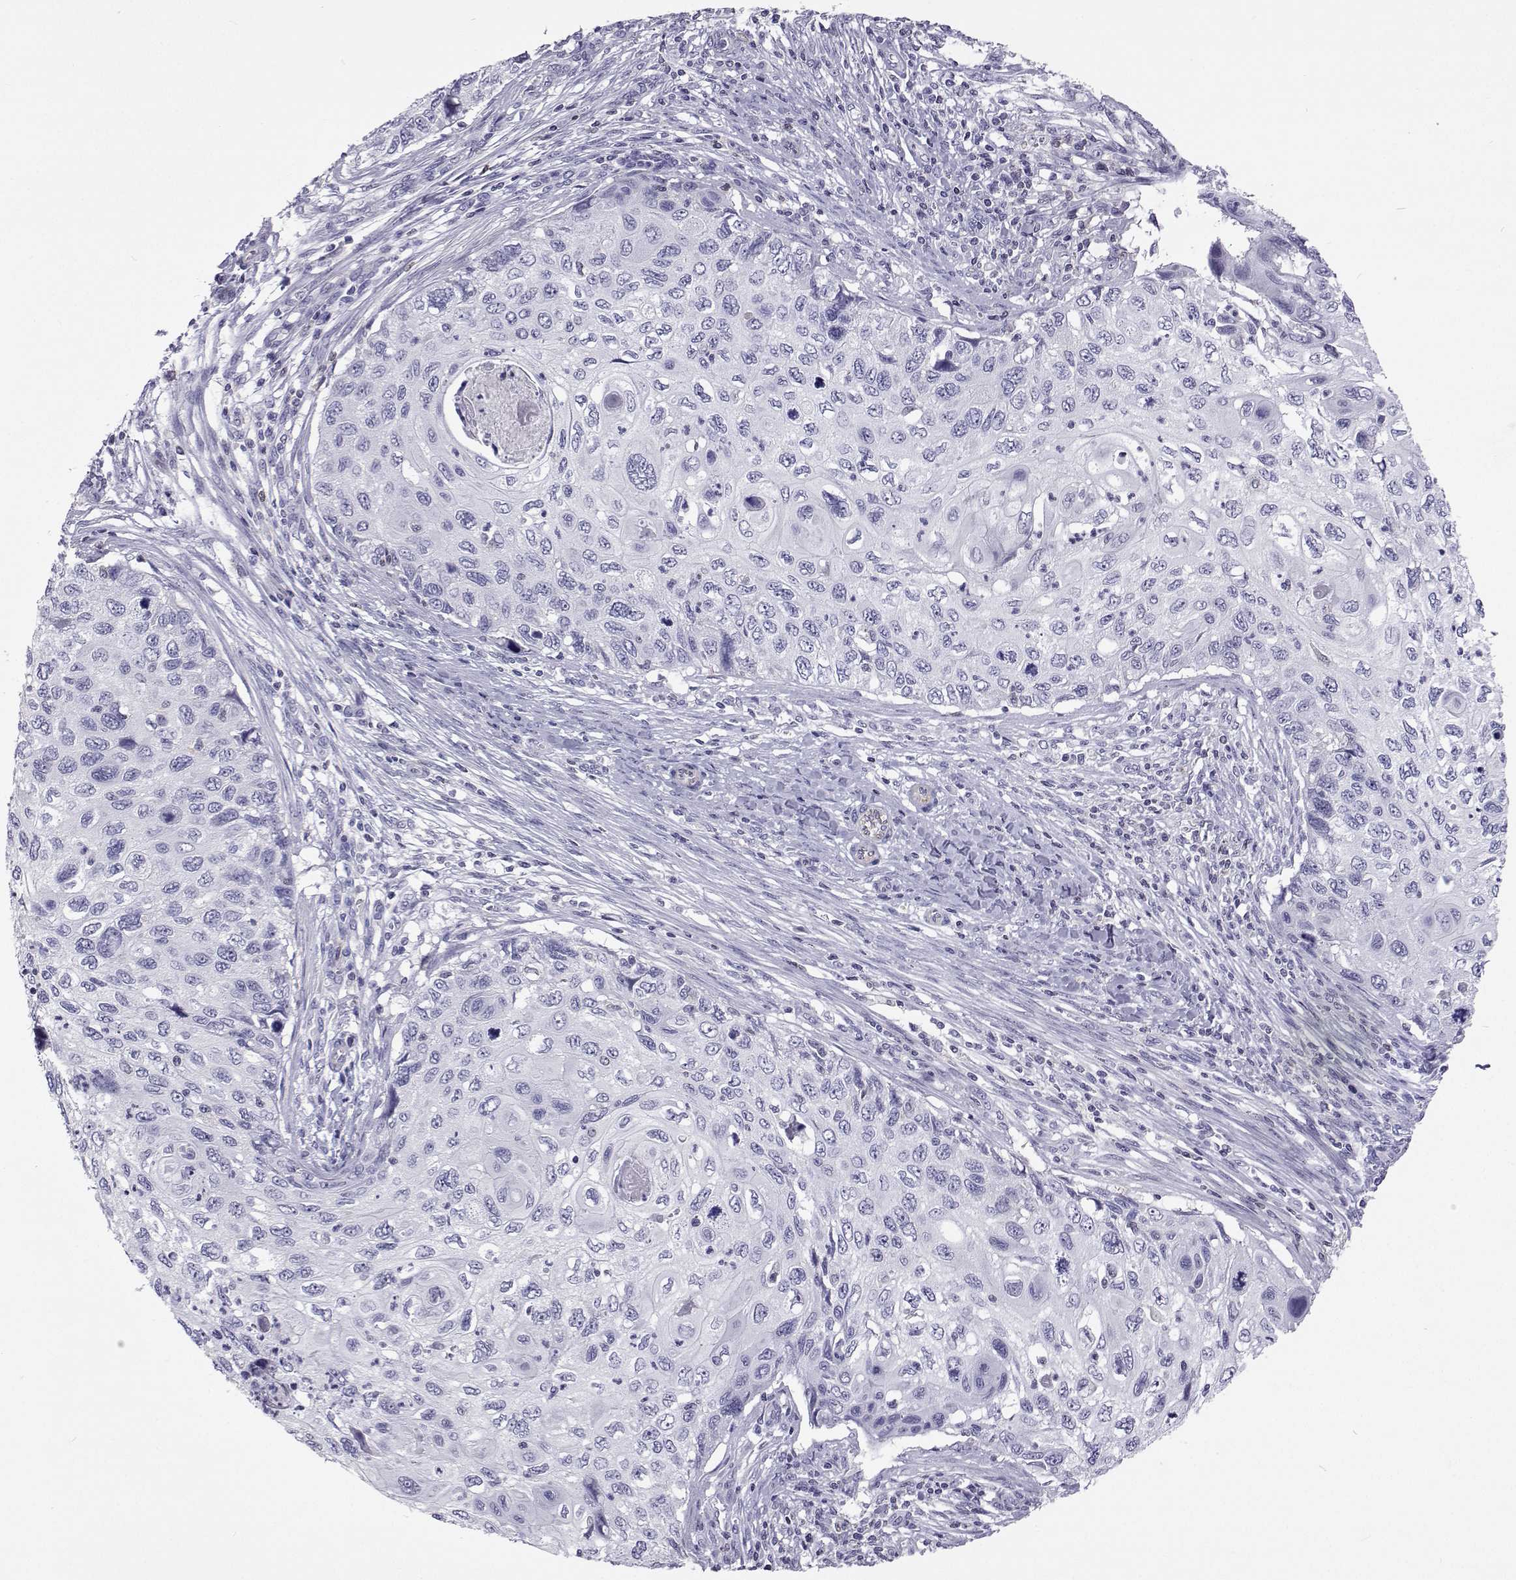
{"staining": {"intensity": "negative", "quantity": "none", "location": "none"}, "tissue": "cervical cancer", "cell_type": "Tumor cells", "image_type": "cancer", "snomed": [{"axis": "morphology", "description": "Squamous cell carcinoma, NOS"}, {"axis": "topography", "description": "Cervix"}], "caption": "High power microscopy photomicrograph of an immunohistochemistry histopathology image of squamous cell carcinoma (cervical), revealing no significant staining in tumor cells.", "gene": "GALM", "patient": {"sex": "female", "age": 70}}